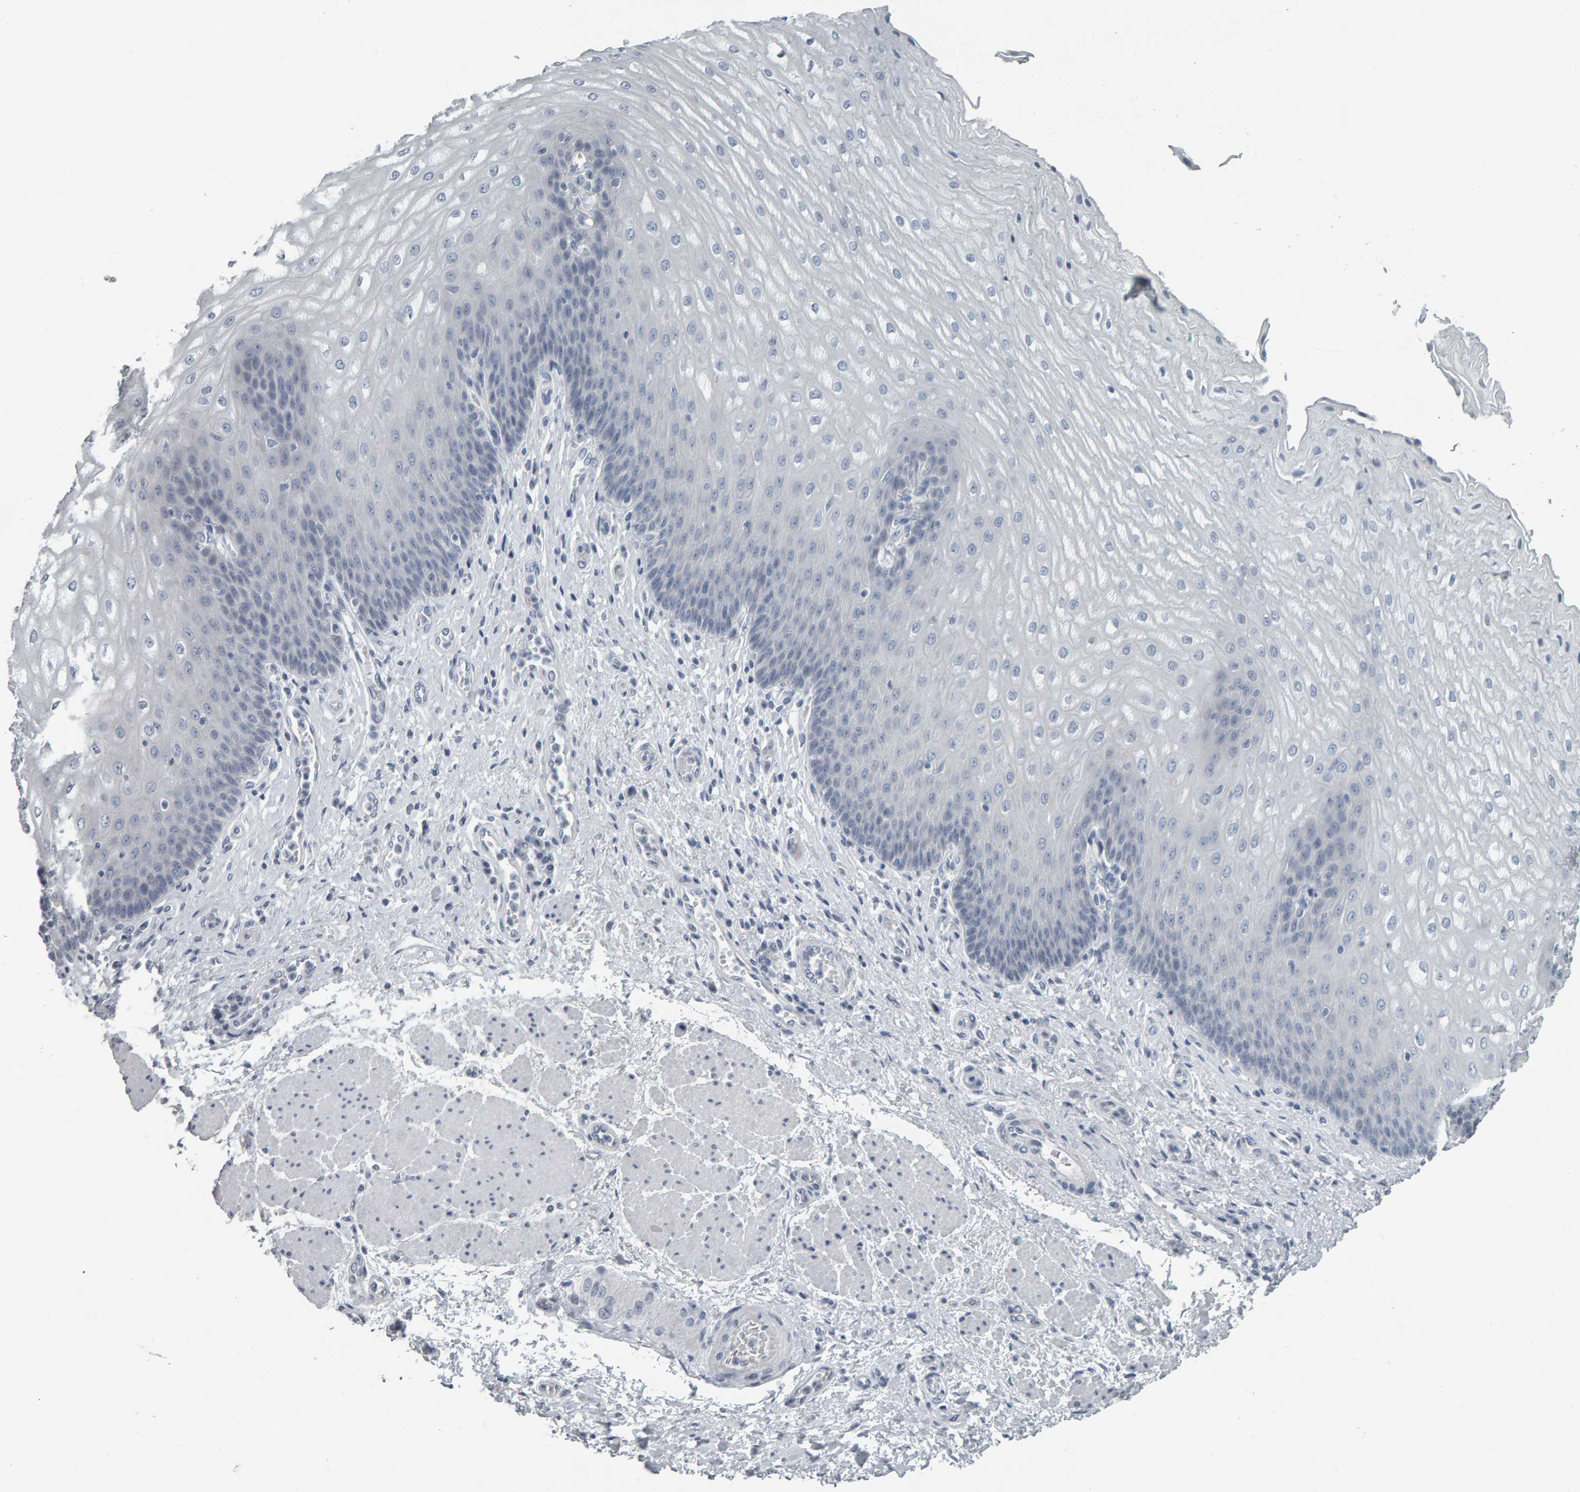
{"staining": {"intensity": "negative", "quantity": "none", "location": "none"}, "tissue": "esophagus", "cell_type": "Squamous epithelial cells", "image_type": "normal", "snomed": [{"axis": "morphology", "description": "Normal tissue, NOS"}, {"axis": "topography", "description": "Esophagus"}], "caption": "Squamous epithelial cells are negative for protein expression in benign human esophagus. (DAB immunohistochemistry (IHC), high magnification).", "gene": "PYY", "patient": {"sex": "male", "age": 54}}